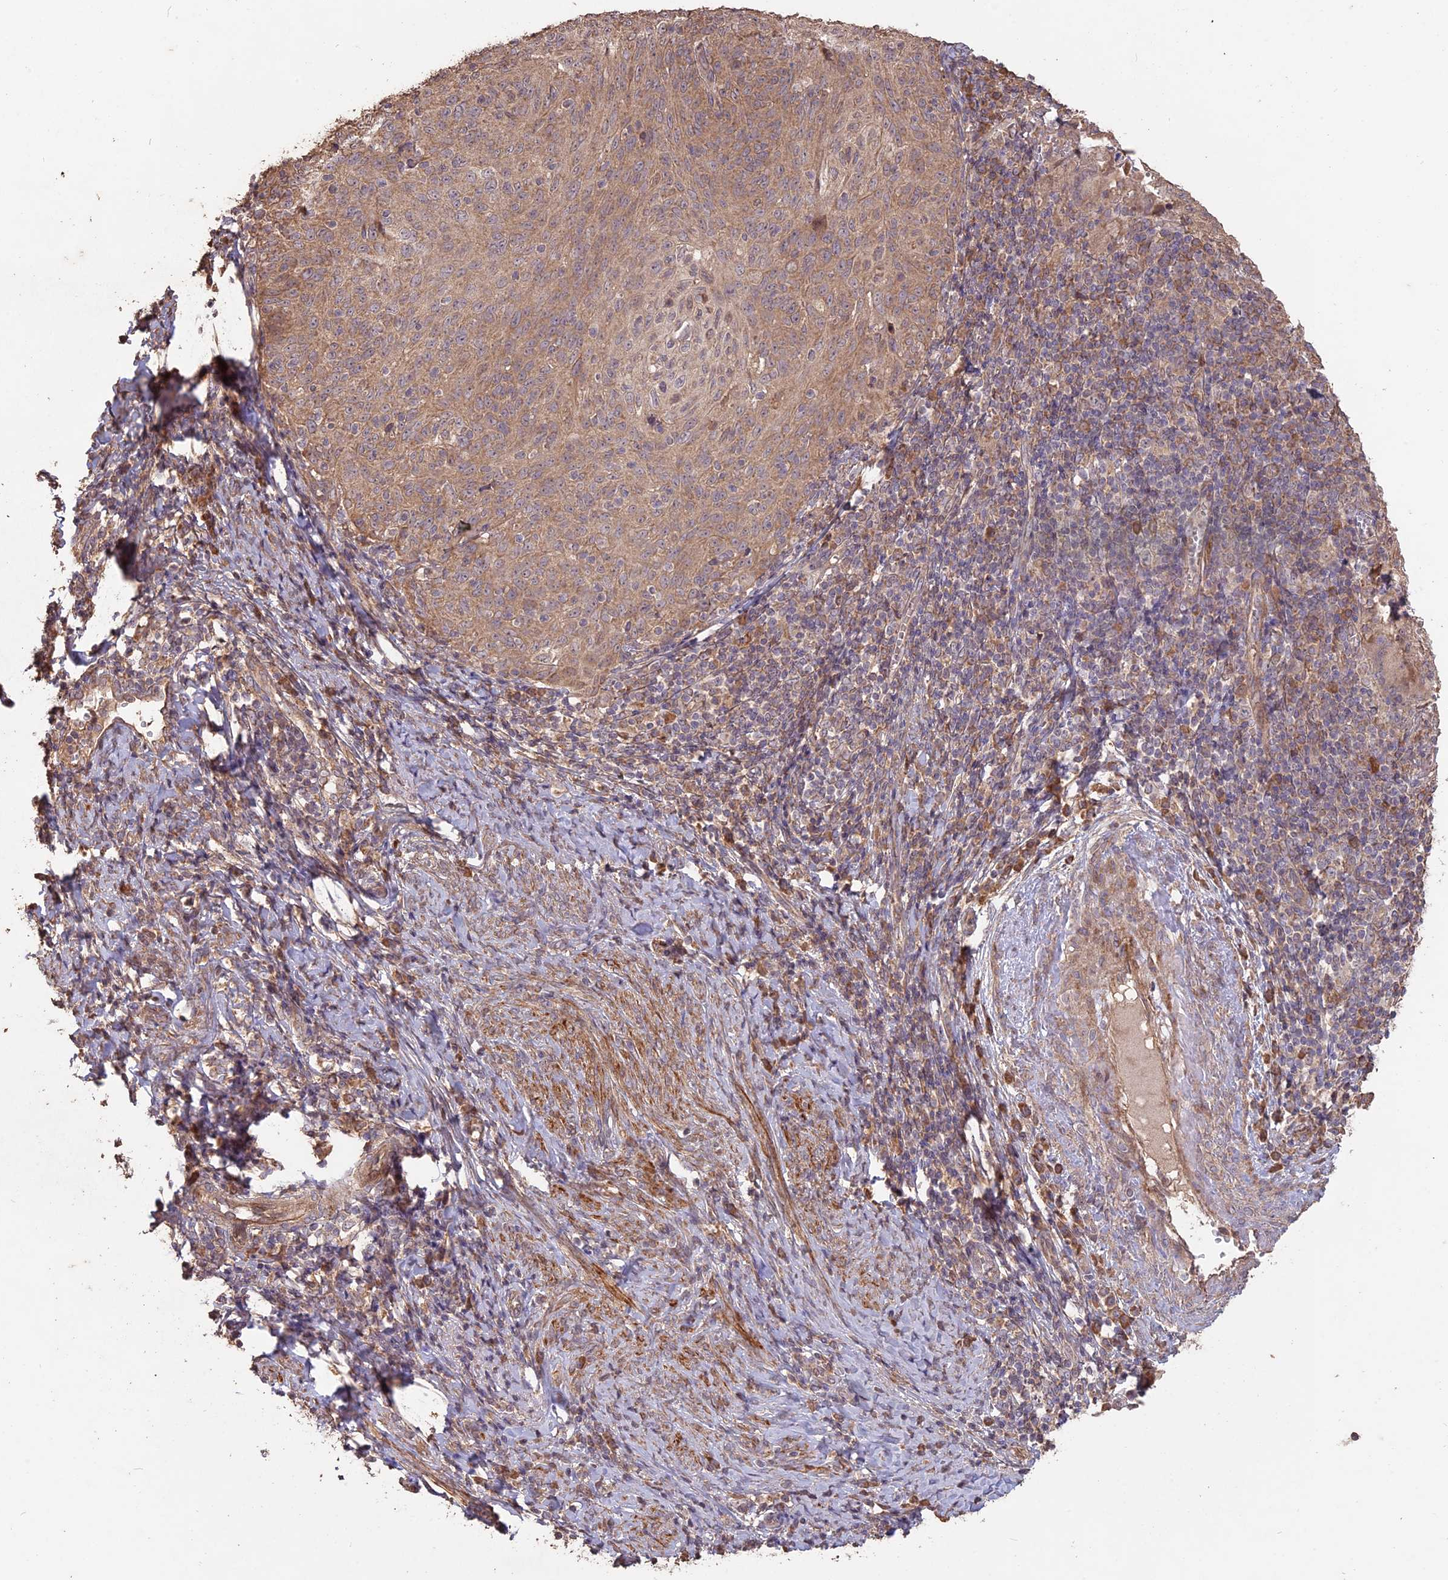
{"staining": {"intensity": "weak", "quantity": ">75%", "location": "cytoplasmic/membranous"}, "tissue": "cervical cancer", "cell_type": "Tumor cells", "image_type": "cancer", "snomed": [{"axis": "morphology", "description": "Squamous cell carcinoma, NOS"}, {"axis": "topography", "description": "Cervix"}], "caption": "This is a histology image of immunohistochemistry staining of squamous cell carcinoma (cervical), which shows weak staining in the cytoplasmic/membranous of tumor cells.", "gene": "LAYN", "patient": {"sex": "female", "age": 70}}